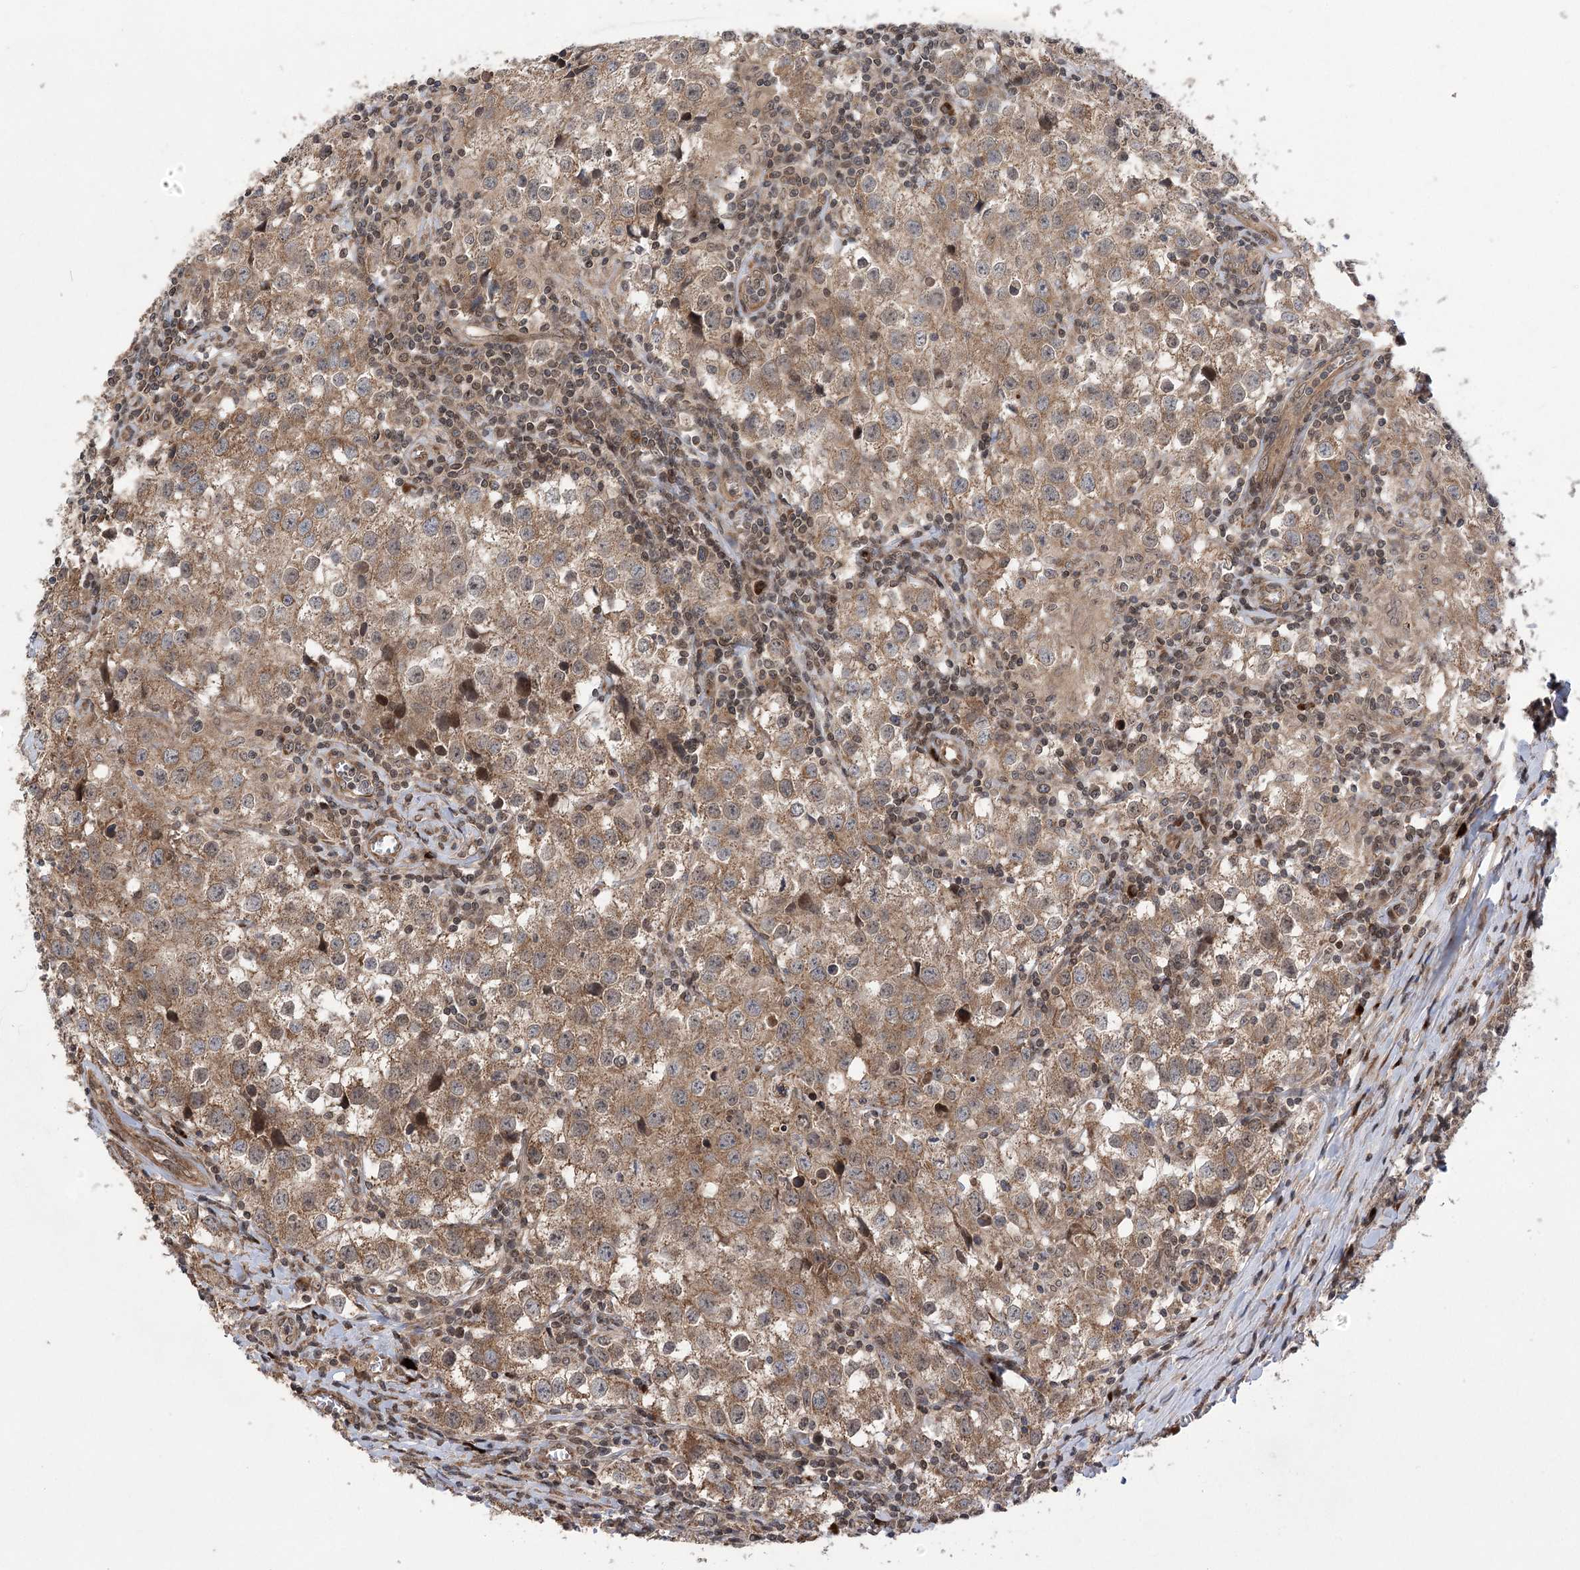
{"staining": {"intensity": "moderate", "quantity": ">75%", "location": "cytoplasmic/membranous"}, "tissue": "testis cancer", "cell_type": "Tumor cells", "image_type": "cancer", "snomed": [{"axis": "morphology", "description": "Seminoma, NOS"}, {"axis": "morphology", "description": "Carcinoma, Embryonal, NOS"}, {"axis": "topography", "description": "Testis"}], "caption": "Protein staining of embryonal carcinoma (testis) tissue demonstrates moderate cytoplasmic/membranous positivity in about >75% of tumor cells.", "gene": "TENM2", "patient": {"sex": "male", "age": 43}}